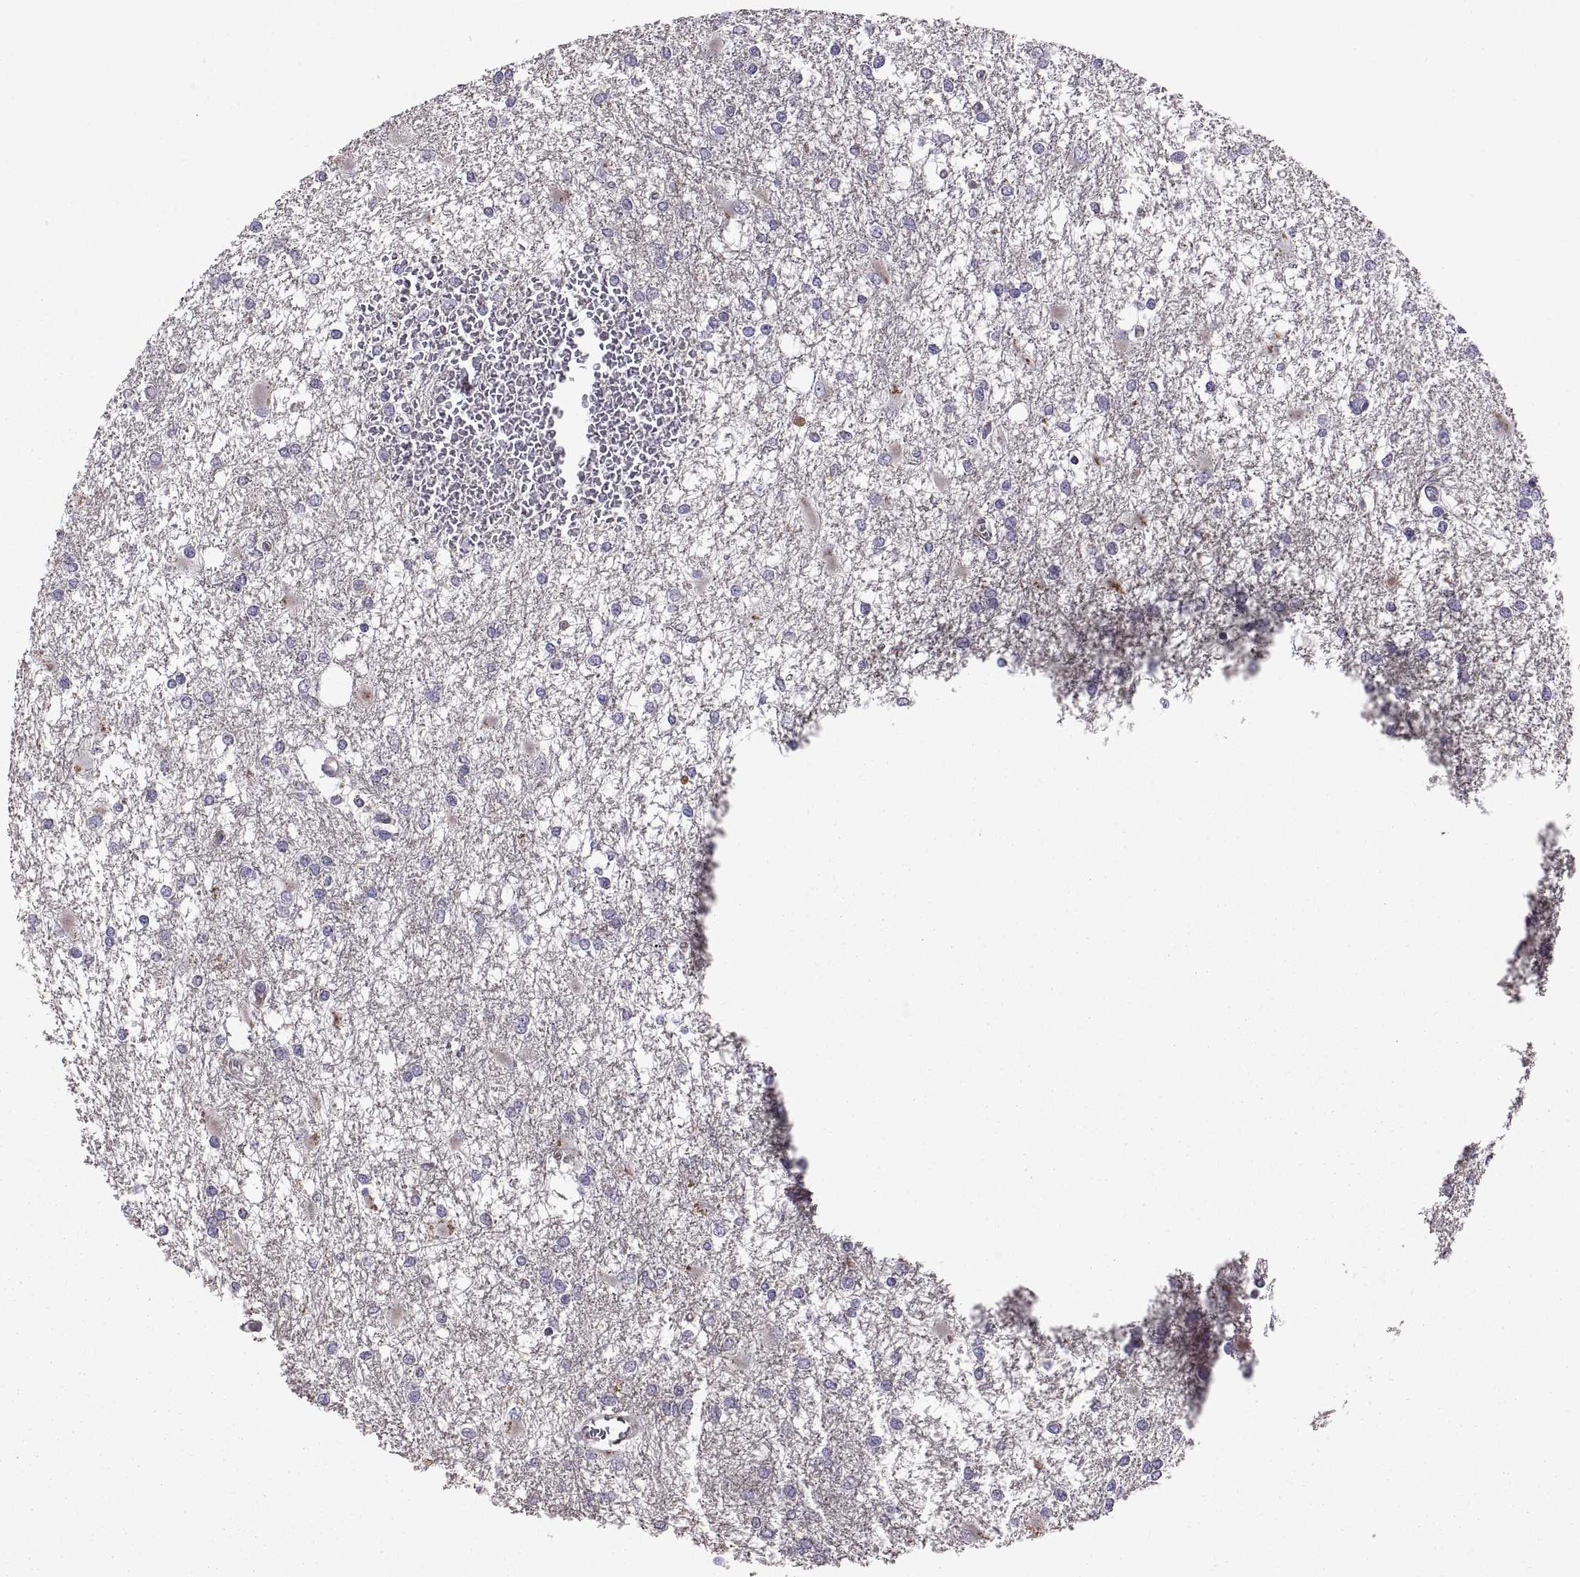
{"staining": {"intensity": "negative", "quantity": "none", "location": "none"}, "tissue": "glioma", "cell_type": "Tumor cells", "image_type": "cancer", "snomed": [{"axis": "morphology", "description": "Glioma, malignant, High grade"}, {"axis": "topography", "description": "Cerebral cortex"}], "caption": "A high-resolution image shows immunohistochemistry staining of malignant glioma (high-grade), which demonstrates no significant staining in tumor cells.", "gene": "ARSL", "patient": {"sex": "male", "age": 79}}